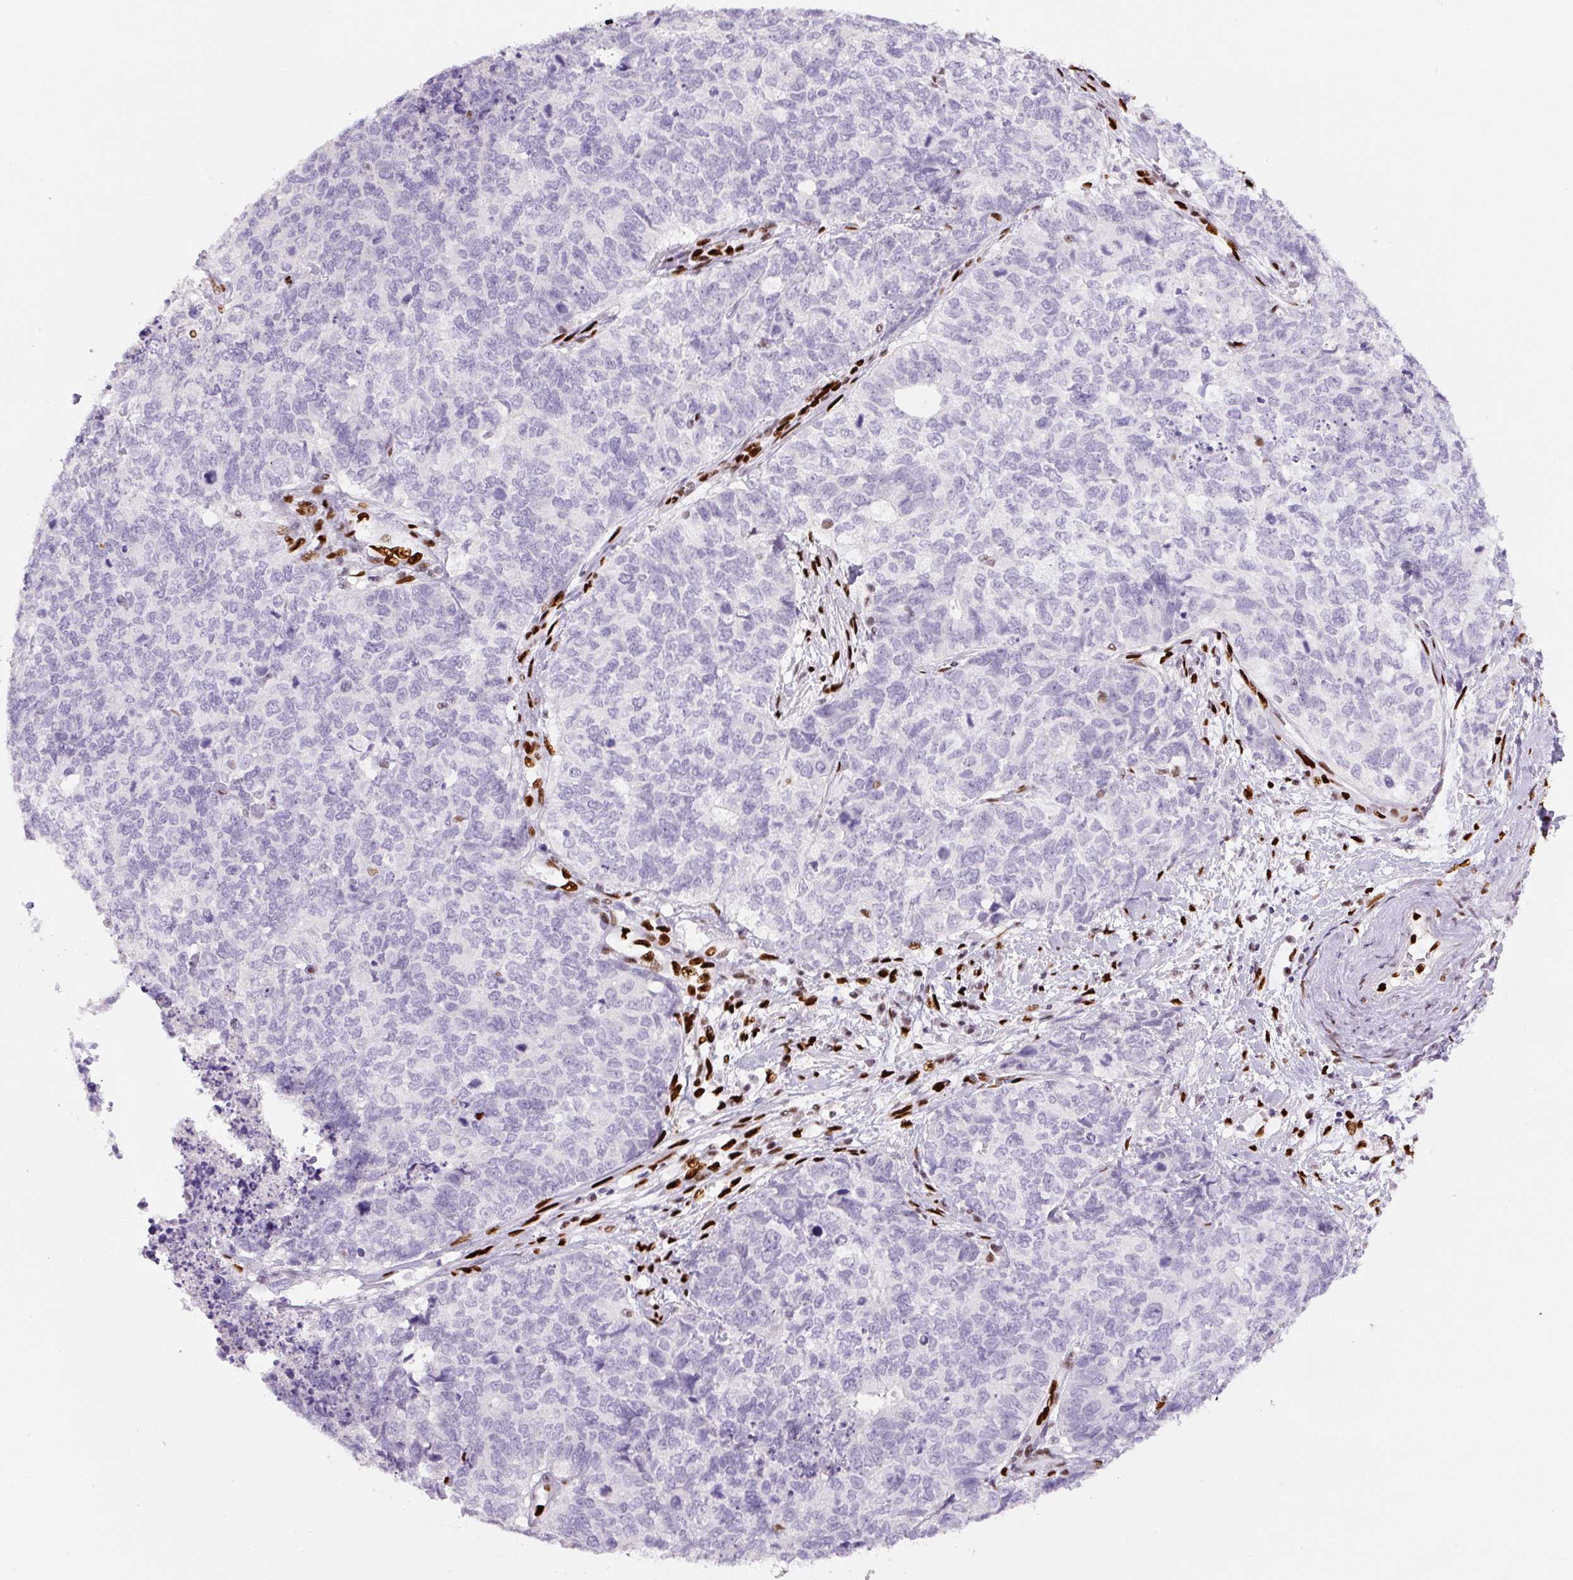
{"staining": {"intensity": "negative", "quantity": "none", "location": "none"}, "tissue": "cervical cancer", "cell_type": "Tumor cells", "image_type": "cancer", "snomed": [{"axis": "morphology", "description": "Squamous cell carcinoma, NOS"}, {"axis": "topography", "description": "Cervix"}], "caption": "This is an immunohistochemistry micrograph of human cervical squamous cell carcinoma. There is no expression in tumor cells.", "gene": "ZEB1", "patient": {"sex": "female", "age": 63}}